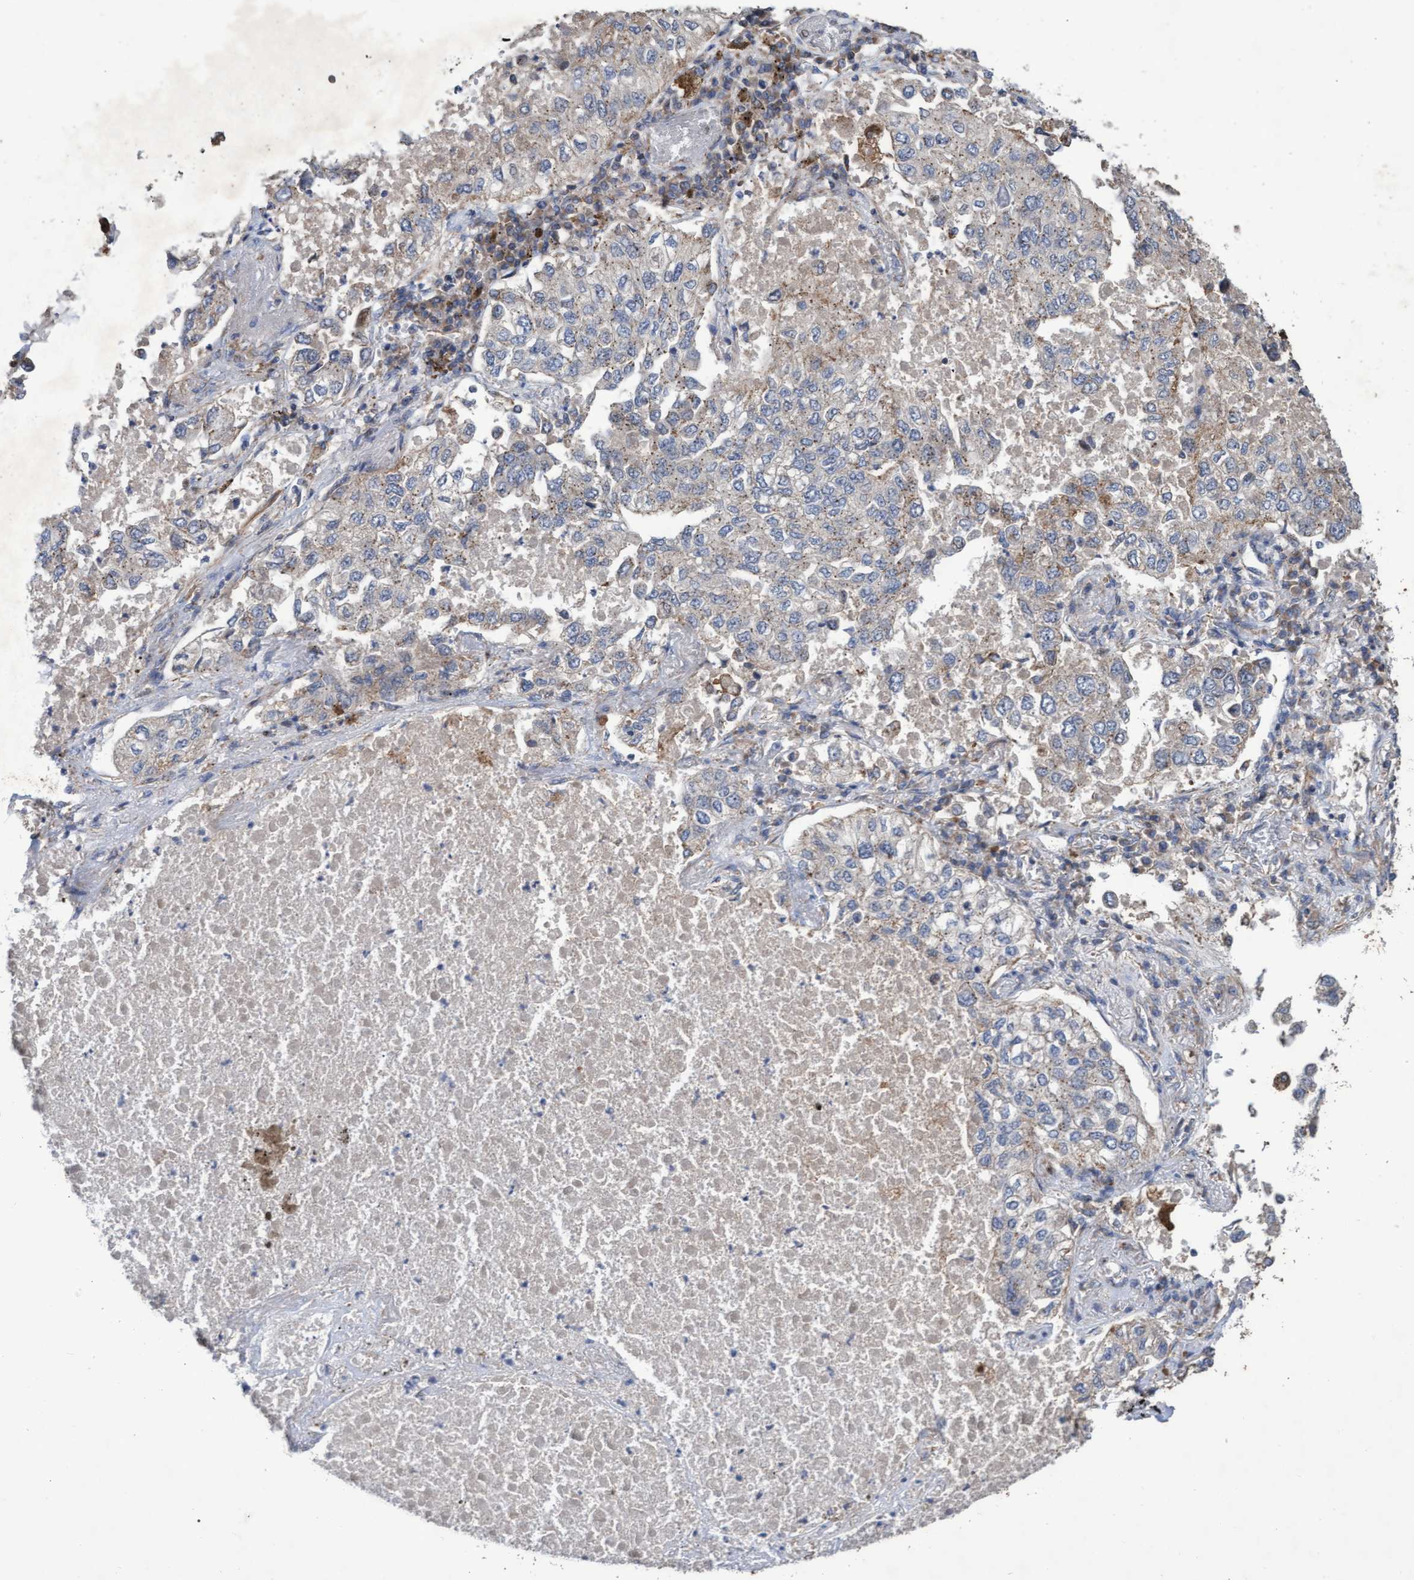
{"staining": {"intensity": "negative", "quantity": "none", "location": "none"}, "tissue": "lung cancer", "cell_type": "Tumor cells", "image_type": "cancer", "snomed": [{"axis": "morphology", "description": "Inflammation, NOS"}, {"axis": "morphology", "description": "Adenocarcinoma, NOS"}, {"axis": "topography", "description": "Lung"}], "caption": "IHC image of neoplastic tissue: adenocarcinoma (lung) stained with DAB displays no significant protein expression in tumor cells. The staining was performed using DAB (3,3'-diaminobenzidine) to visualize the protein expression in brown, while the nuclei were stained in blue with hematoxylin (Magnification: 20x).", "gene": "ABCF2", "patient": {"sex": "male", "age": 63}}